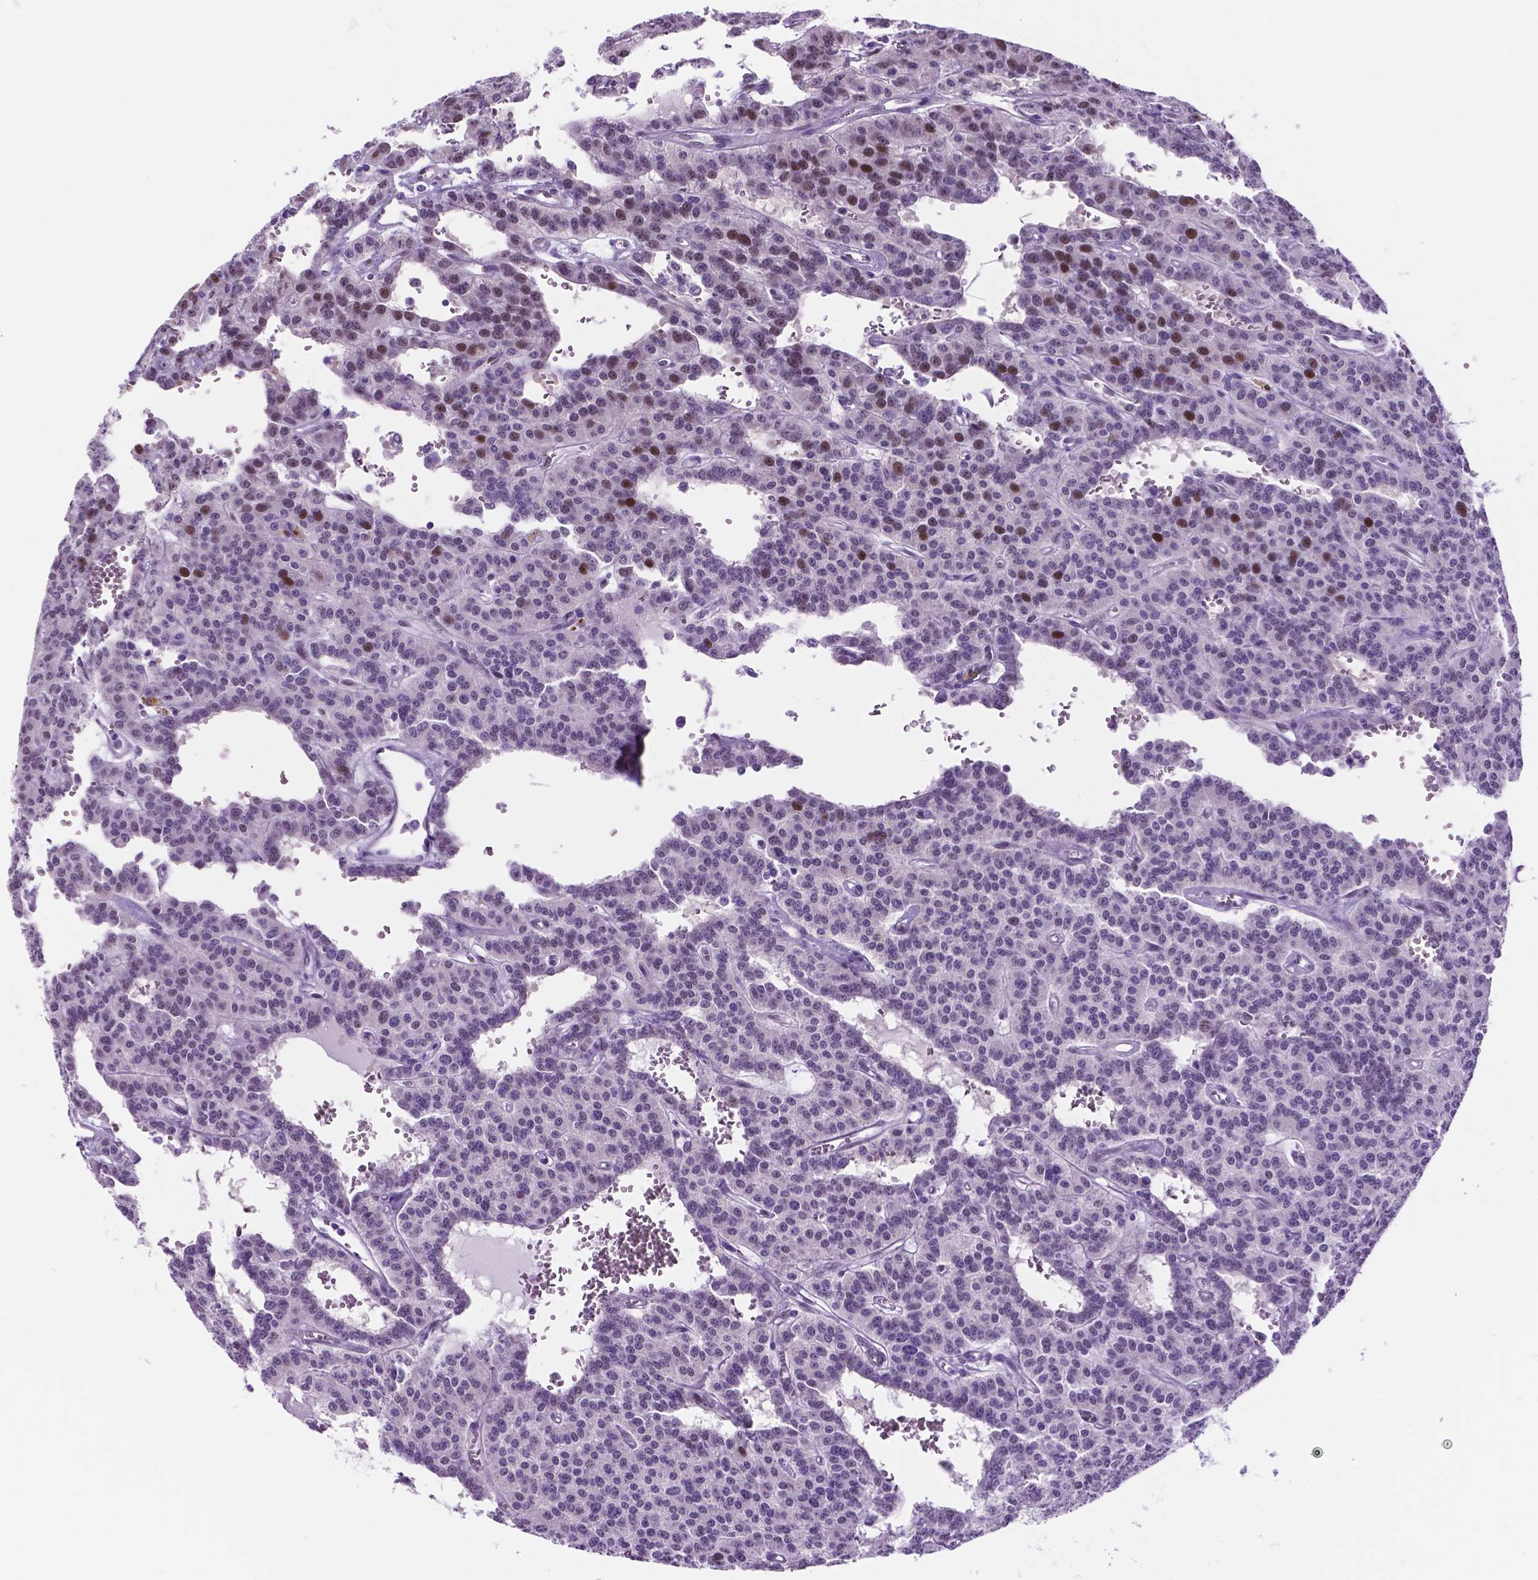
{"staining": {"intensity": "moderate", "quantity": "<25%", "location": "nuclear"}, "tissue": "carcinoid", "cell_type": "Tumor cells", "image_type": "cancer", "snomed": [{"axis": "morphology", "description": "Carcinoid, malignant, NOS"}, {"axis": "topography", "description": "Lung"}], "caption": "A histopathology image of carcinoid (malignant) stained for a protein exhibits moderate nuclear brown staining in tumor cells.", "gene": "TMEM210", "patient": {"sex": "female", "age": 71}}